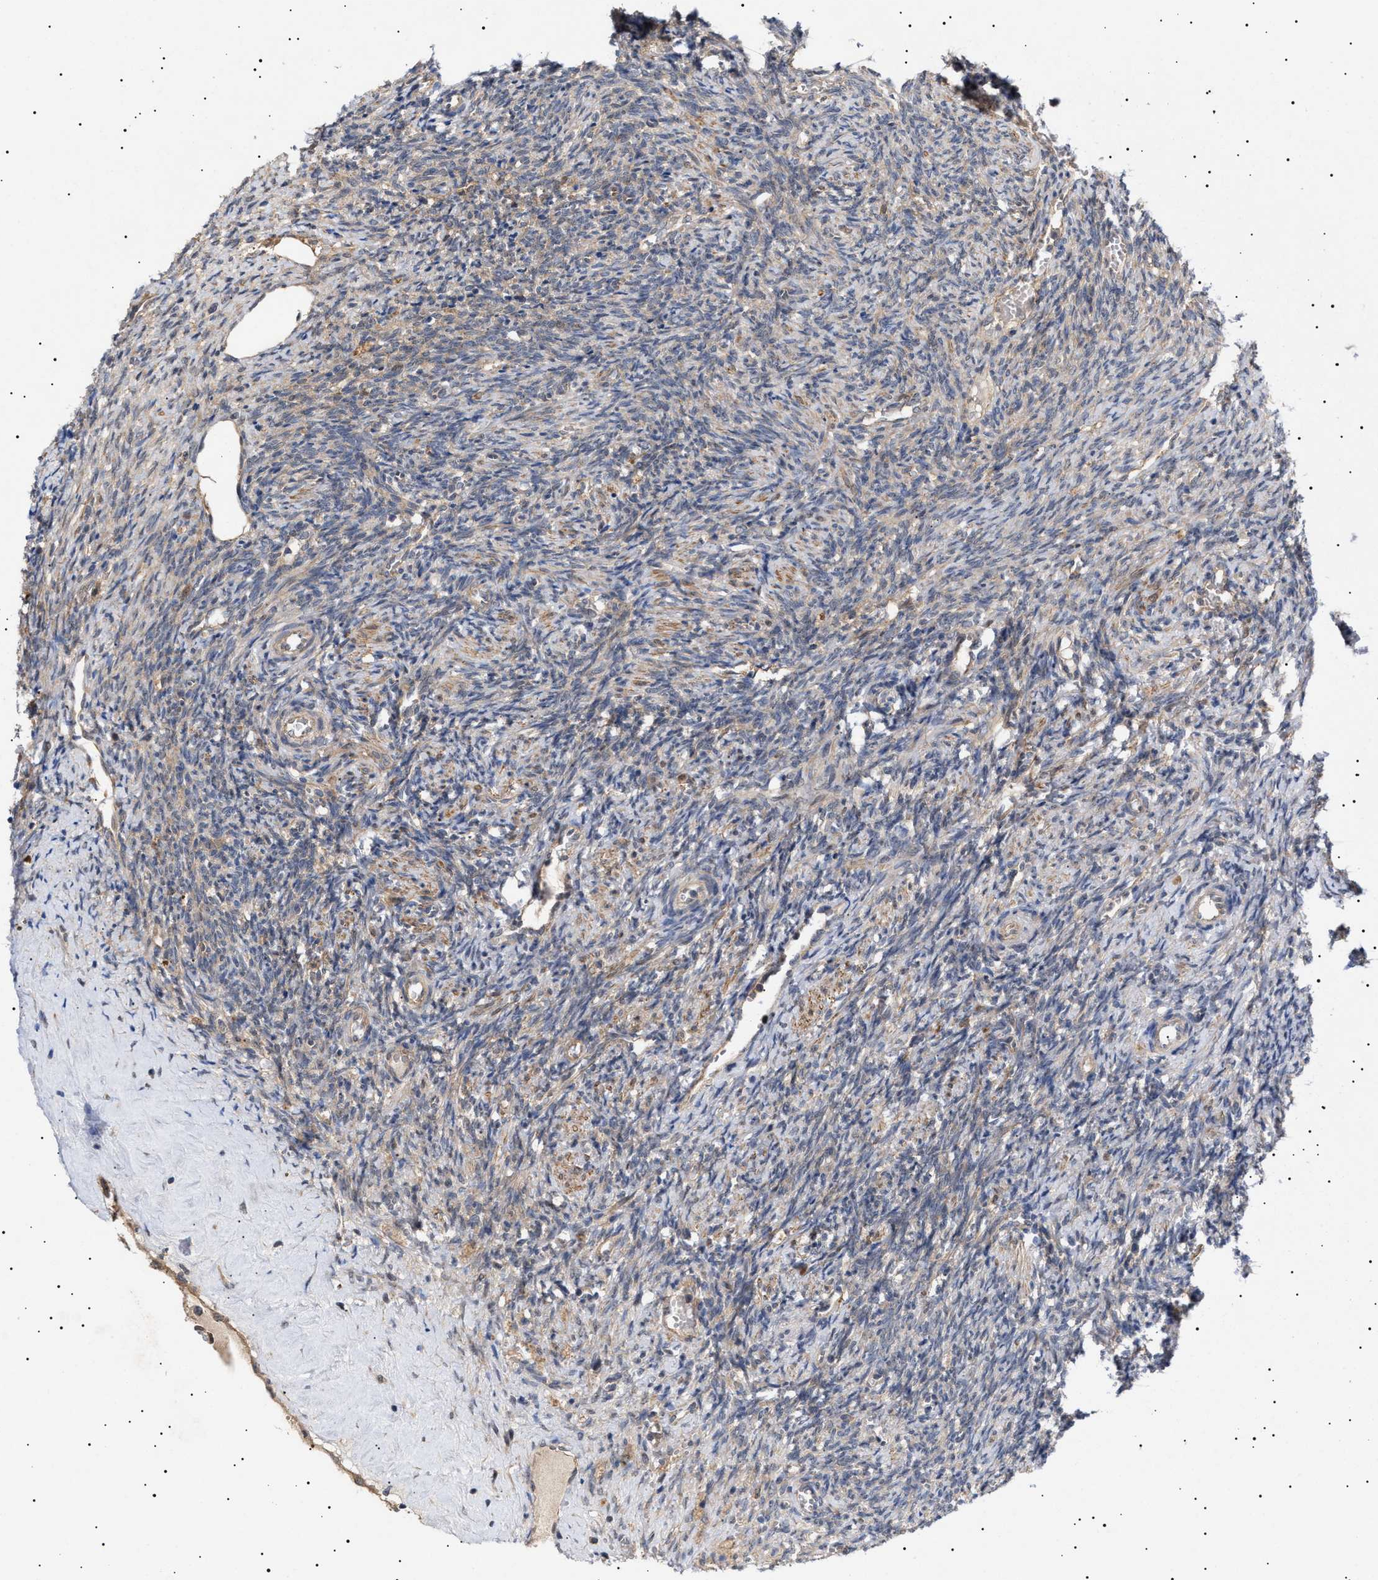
{"staining": {"intensity": "moderate", "quantity": ">75%", "location": "cytoplasmic/membranous"}, "tissue": "ovary", "cell_type": "Follicle cells", "image_type": "normal", "snomed": [{"axis": "morphology", "description": "Normal tissue, NOS"}, {"axis": "topography", "description": "Ovary"}], "caption": "DAB immunohistochemical staining of unremarkable ovary exhibits moderate cytoplasmic/membranous protein staining in about >75% of follicle cells. Ihc stains the protein in brown and the nuclei are stained blue.", "gene": "NPLOC4", "patient": {"sex": "female", "age": 41}}